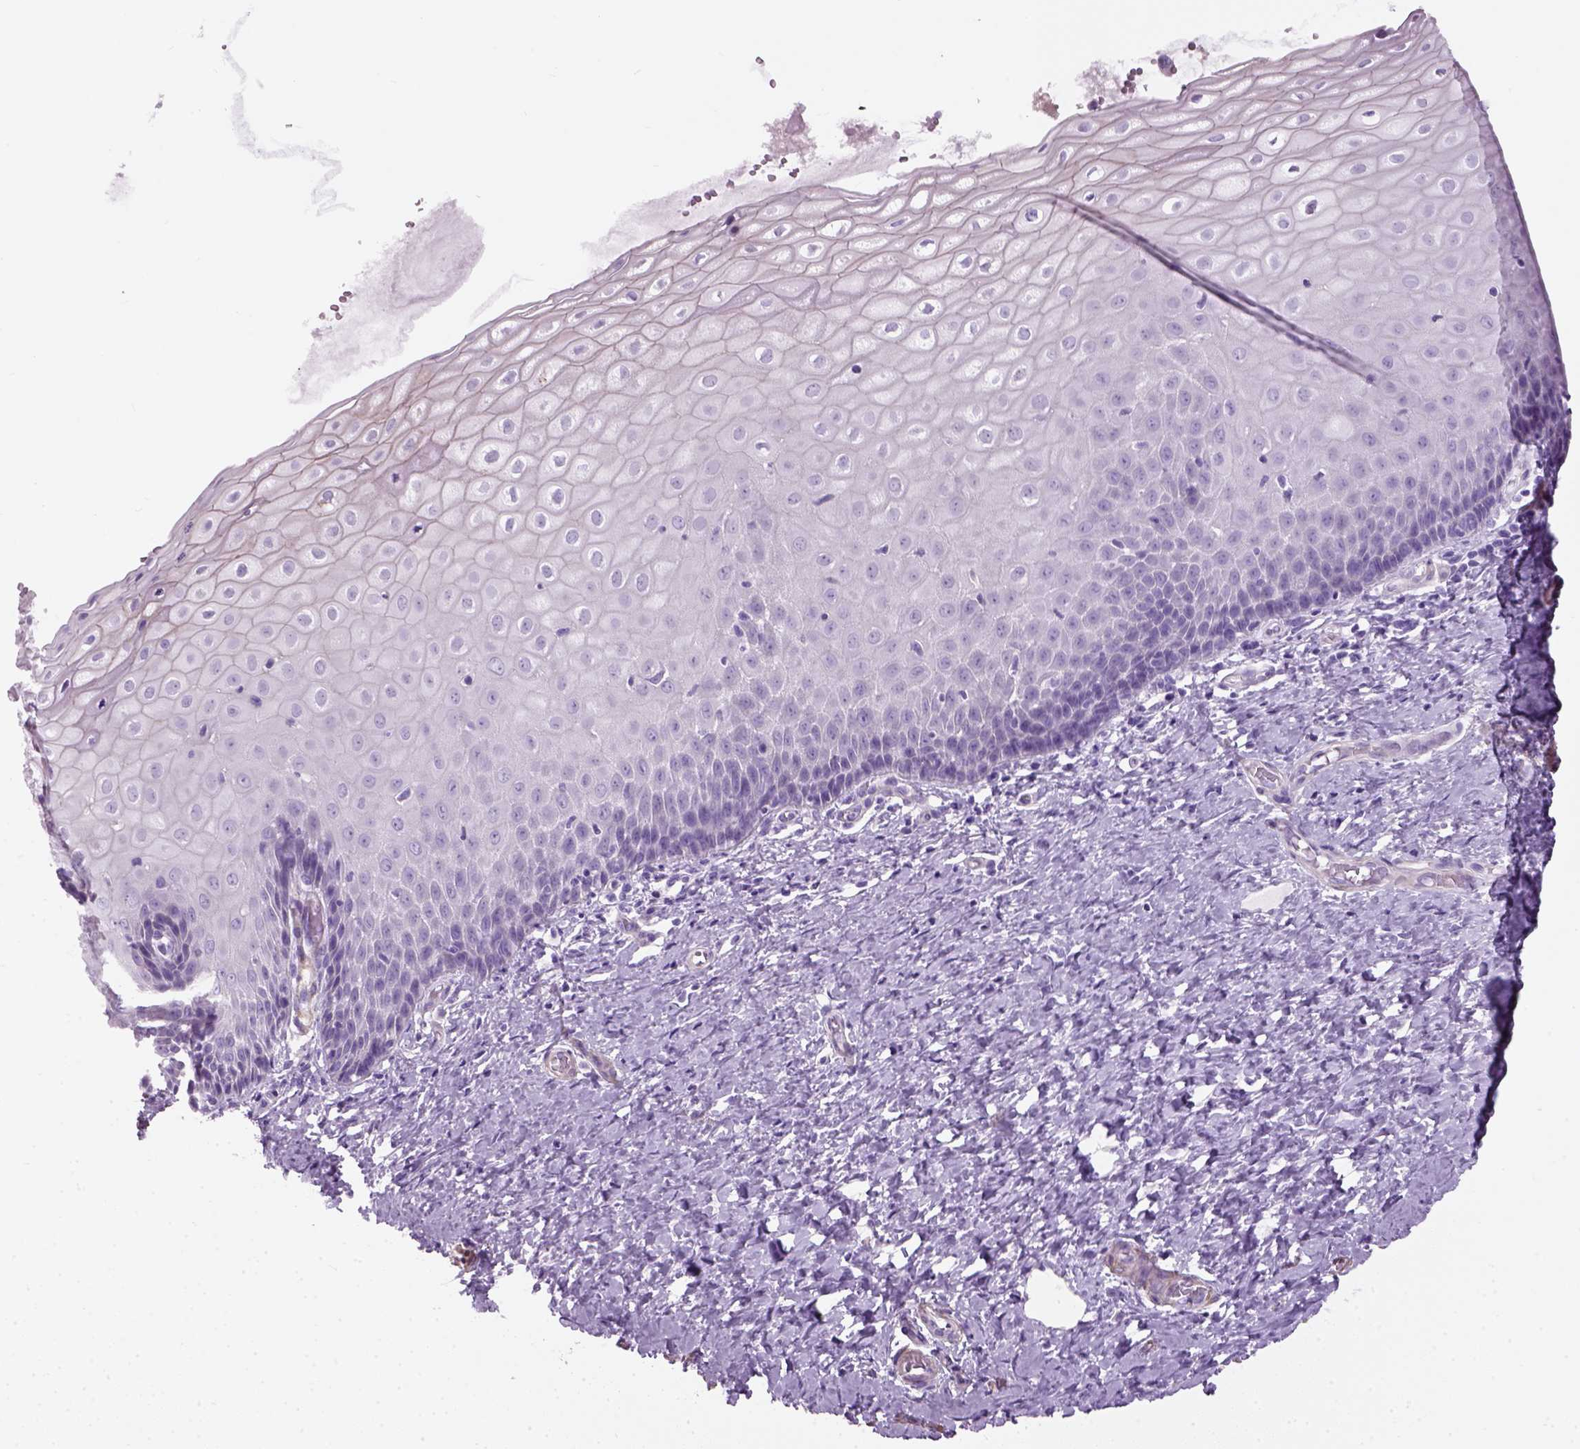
{"staining": {"intensity": "negative", "quantity": "none", "location": "none"}, "tissue": "cervix", "cell_type": "Glandular cells", "image_type": "normal", "snomed": [{"axis": "morphology", "description": "Normal tissue, NOS"}, {"axis": "topography", "description": "Cervix"}], "caption": "The photomicrograph reveals no significant staining in glandular cells of cervix. (Immunohistochemistry, brightfield microscopy, high magnification).", "gene": "FAM161A", "patient": {"sex": "female", "age": 37}}